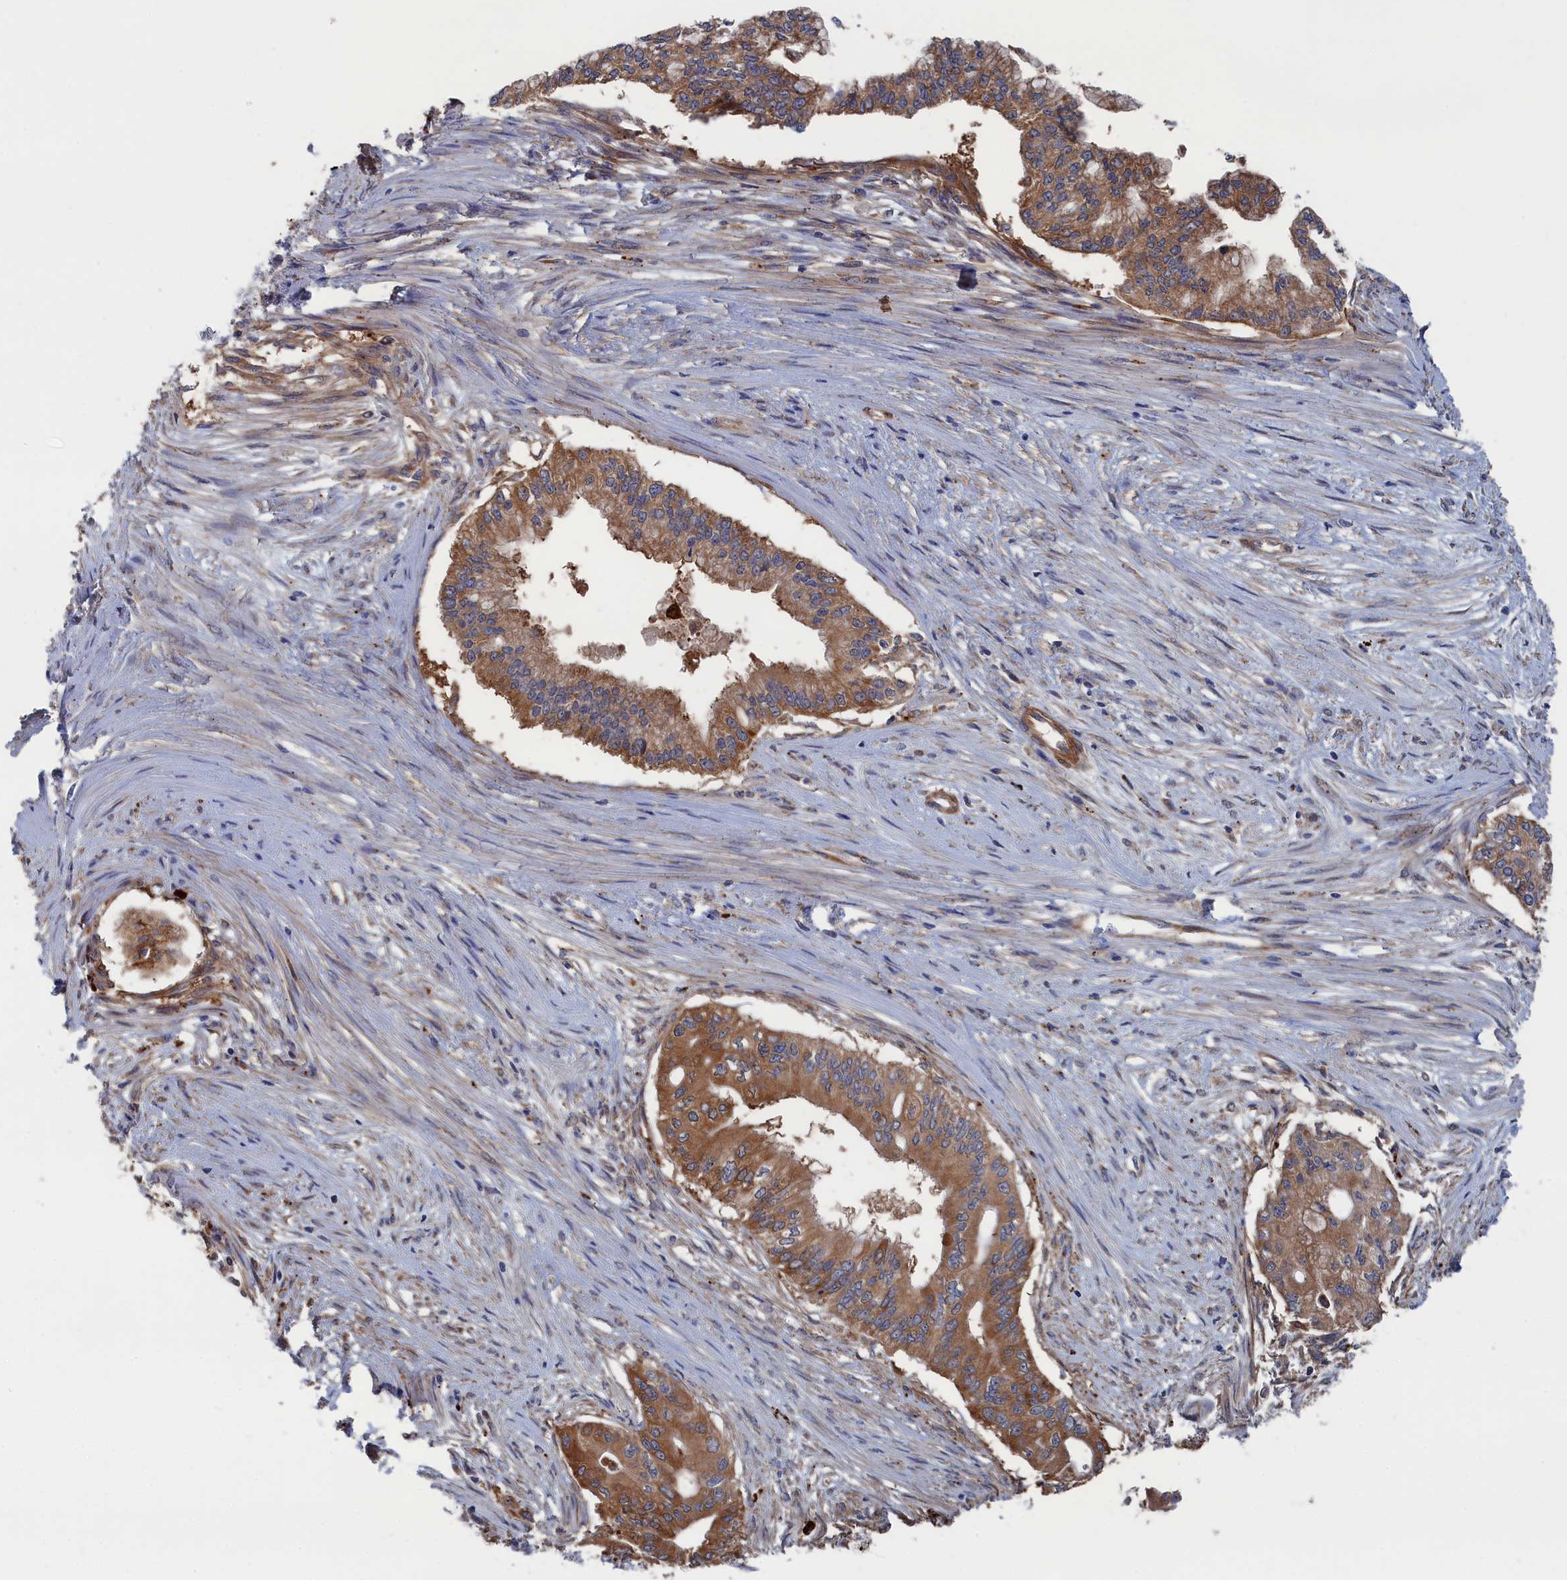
{"staining": {"intensity": "moderate", "quantity": ">75%", "location": "cytoplasmic/membranous"}, "tissue": "pancreatic cancer", "cell_type": "Tumor cells", "image_type": "cancer", "snomed": [{"axis": "morphology", "description": "Adenocarcinoma, NOS"}, {"axis": "topography", "description": "Pancreas"}], "caption": "IHC of human adenocarcinoma (pancreatic) exhibits medium levels of moderate cytoplasmic/membranous staining in about >75% of tumor cells.", "gene": "FILIP1L", "patient": {"sex": "male", "age": 46}}